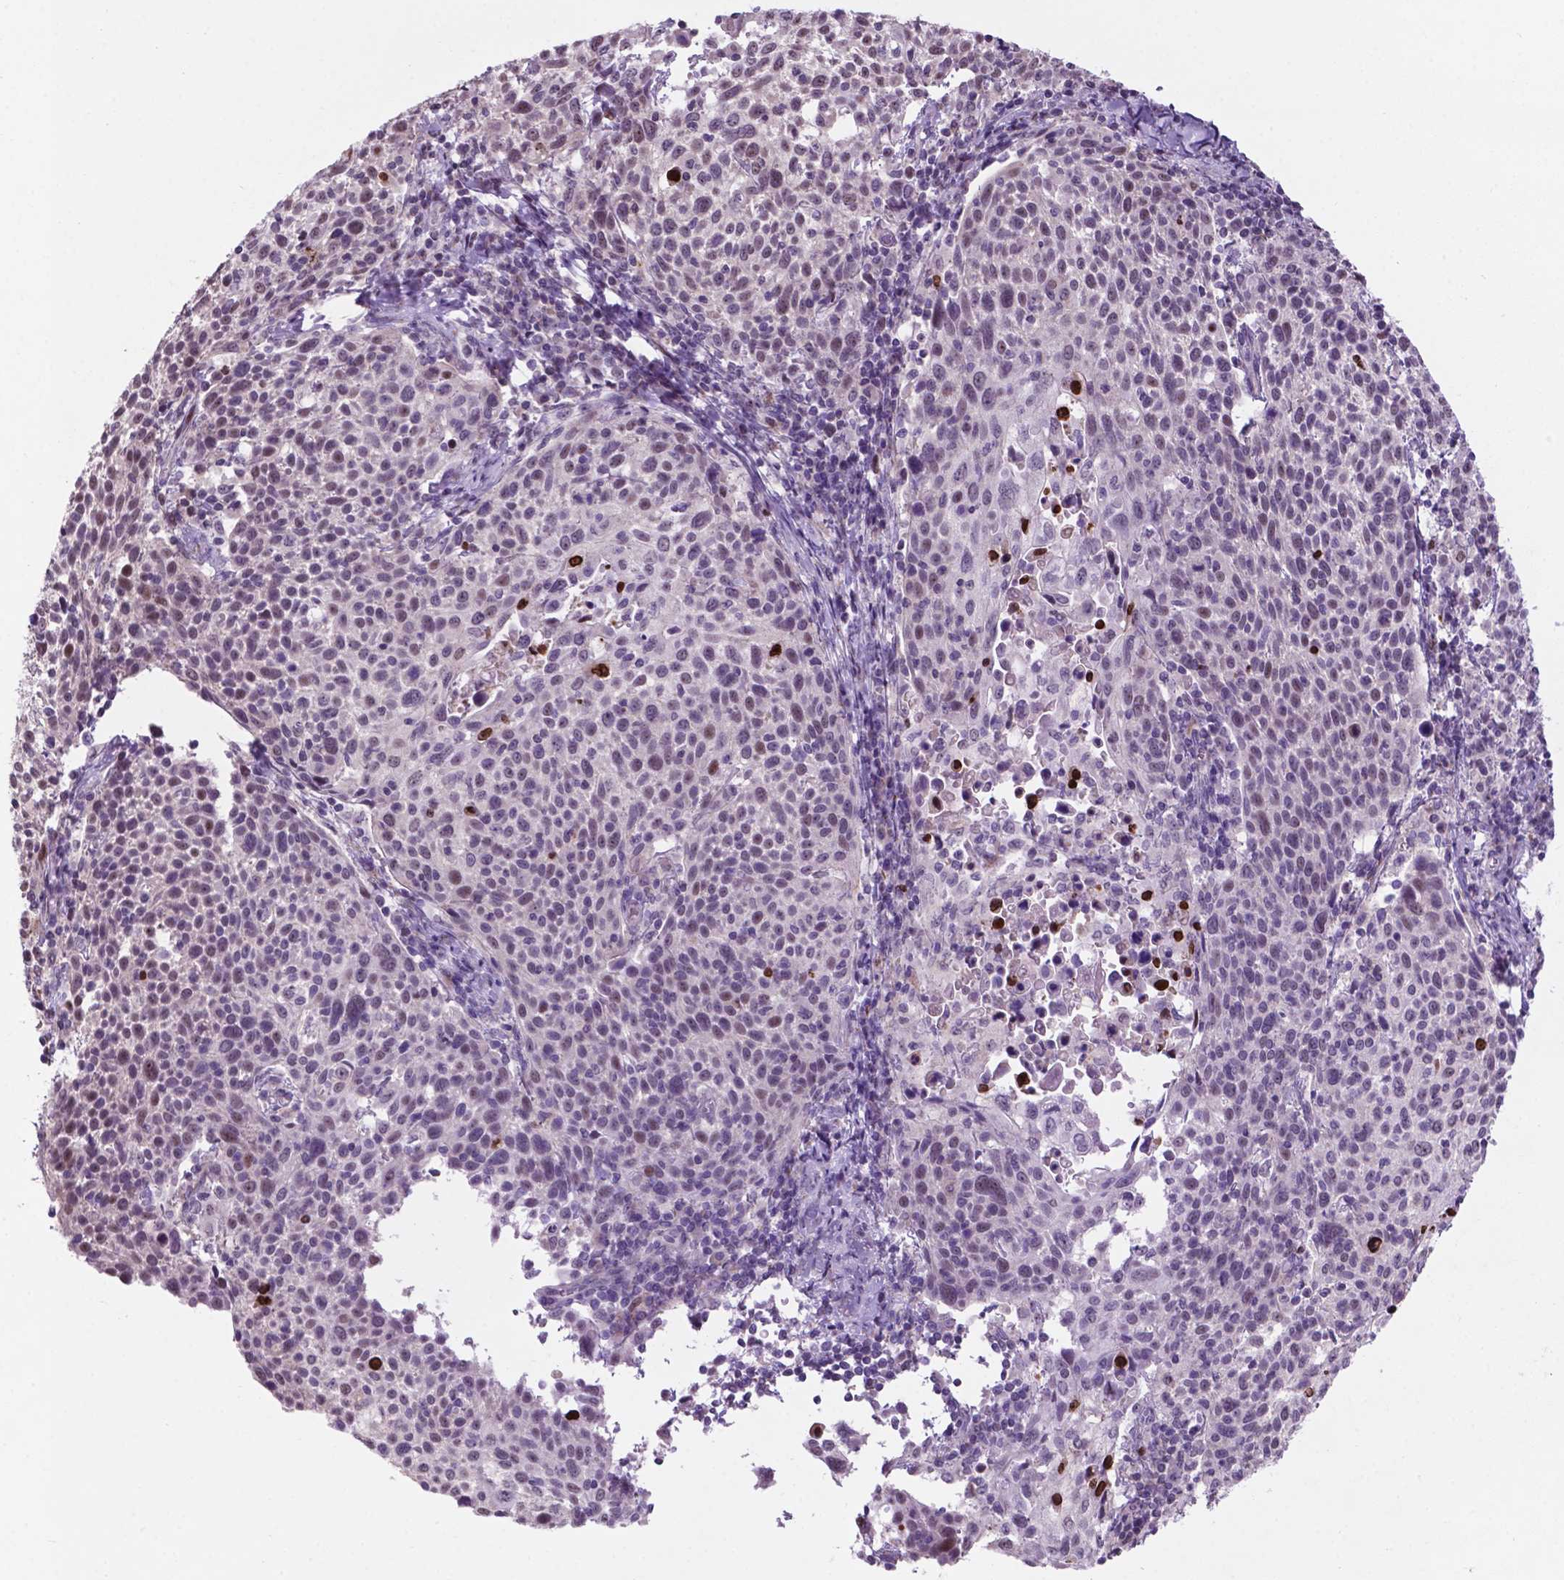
{"staining": {"intensity": "moderate", "quantity": "<25%", "location": "nuclear"}, "tissue": "cervical cancer", "cell_type": "Tumor cells", "image_type": "cancer", "snomed": [{"axis": "morphology", "description": "Squamous cell carcinoma, NOS"}, {"axis": "topography", "description": "Cervix"}], "caption": "The immunohistochemical stain labels moderate nuclear staining in tumor cells of squamous cell carcinoma (cervical) tissue.", "gene": "SMAD3", "patient": {"sex": "female", "age": 61}}